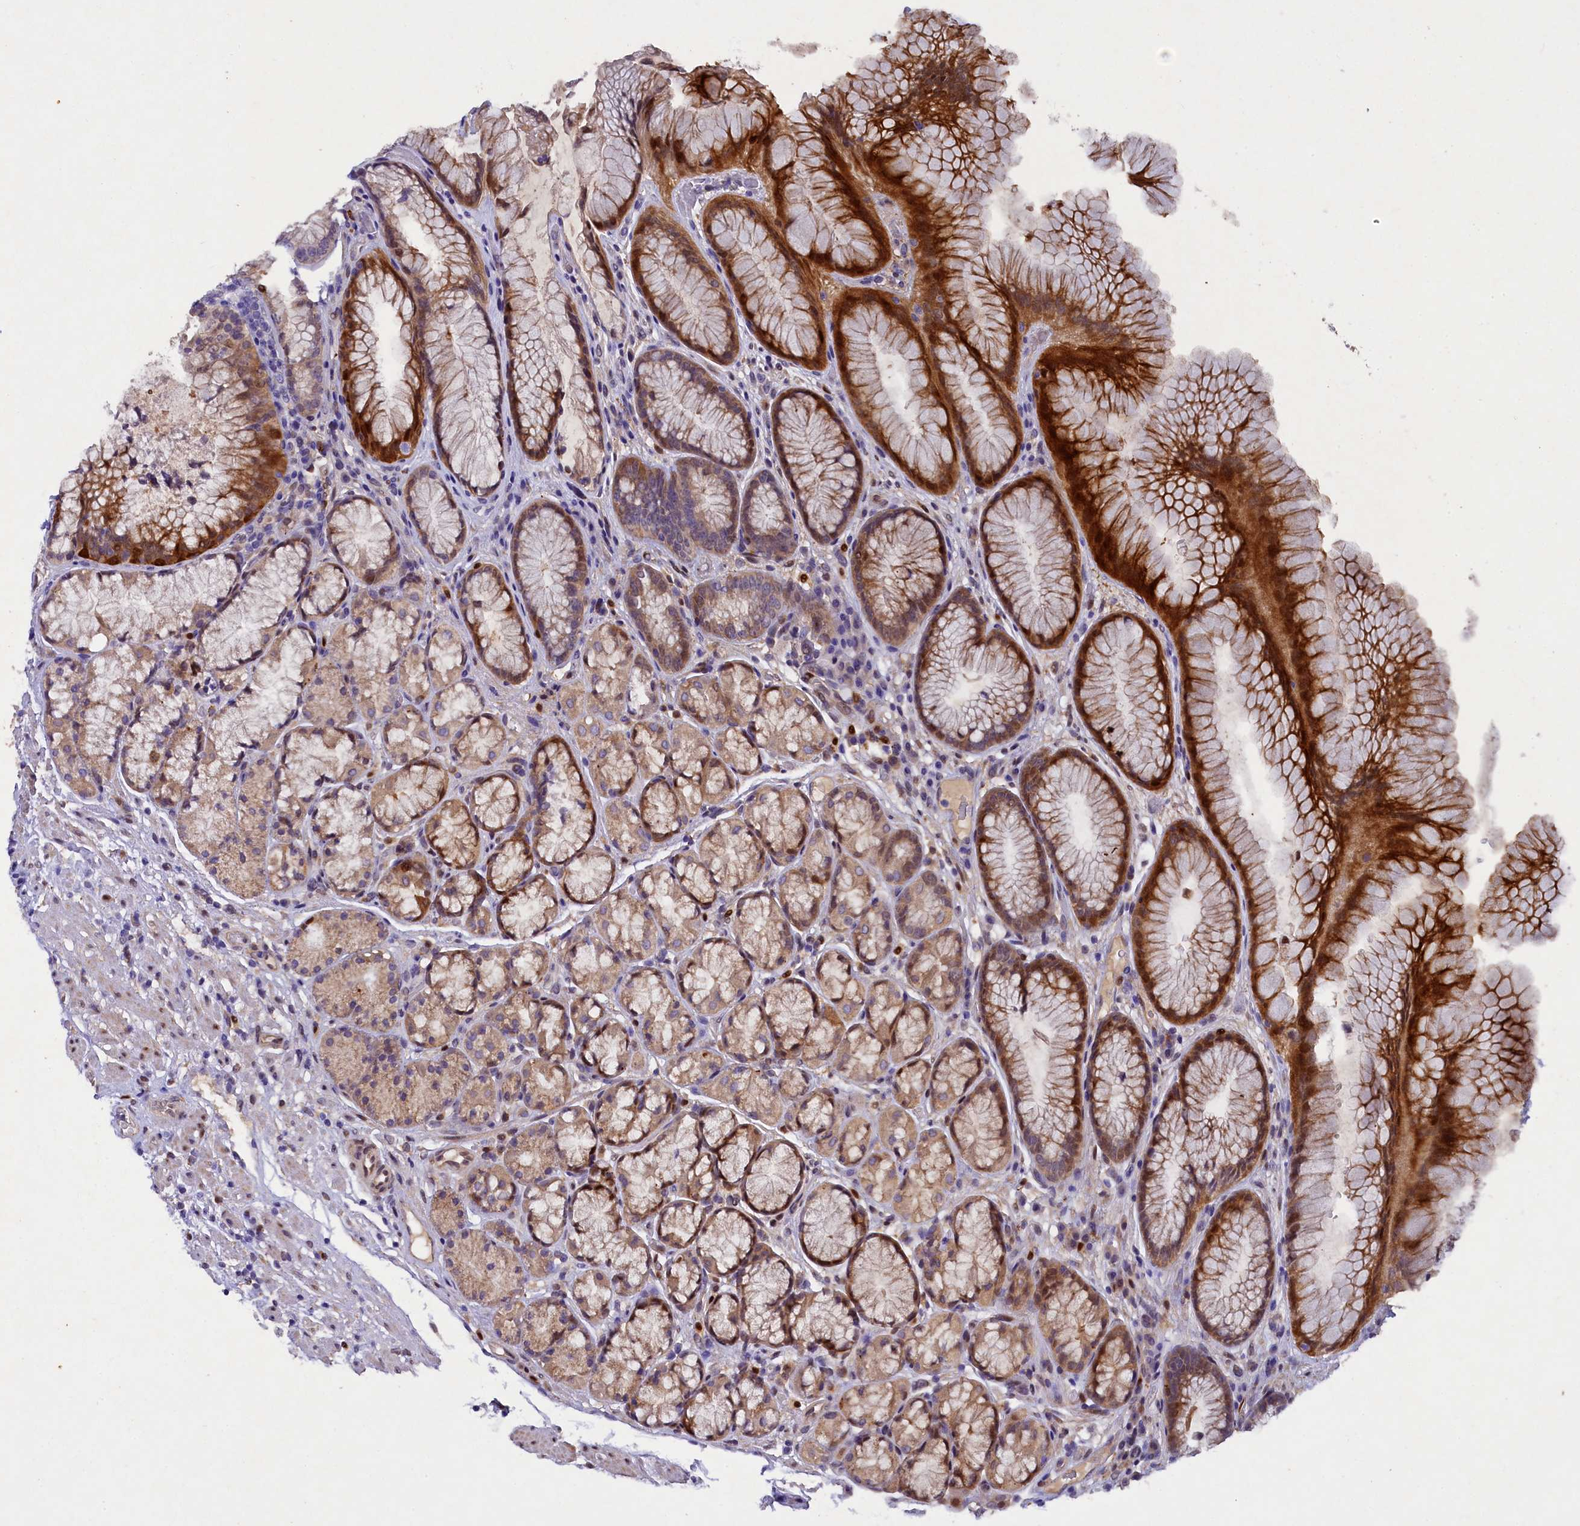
{"staining": {"intensity": "strong", "quantity": "25%-75%", "location": "cytoplasmic/membranous"}, "tissue": "stomach", "cell_type": "Glandular cells", "image_type": "normal", "snomed": [{"axis": "morphology", "description": "Normal tissue, NOS"}, {"axis": "topography", "description": "Stomach"}], "caption": "Immunohistochemistry photomicrograph of unremarkable stomach stained for a protein (brown), which demonstrates high levels of strong cytoplasmic/membranous staining in approximately 25%-75% of glandular cells.", "gene": "TGDS", "patient": {"sex": "male", "age": 63}}